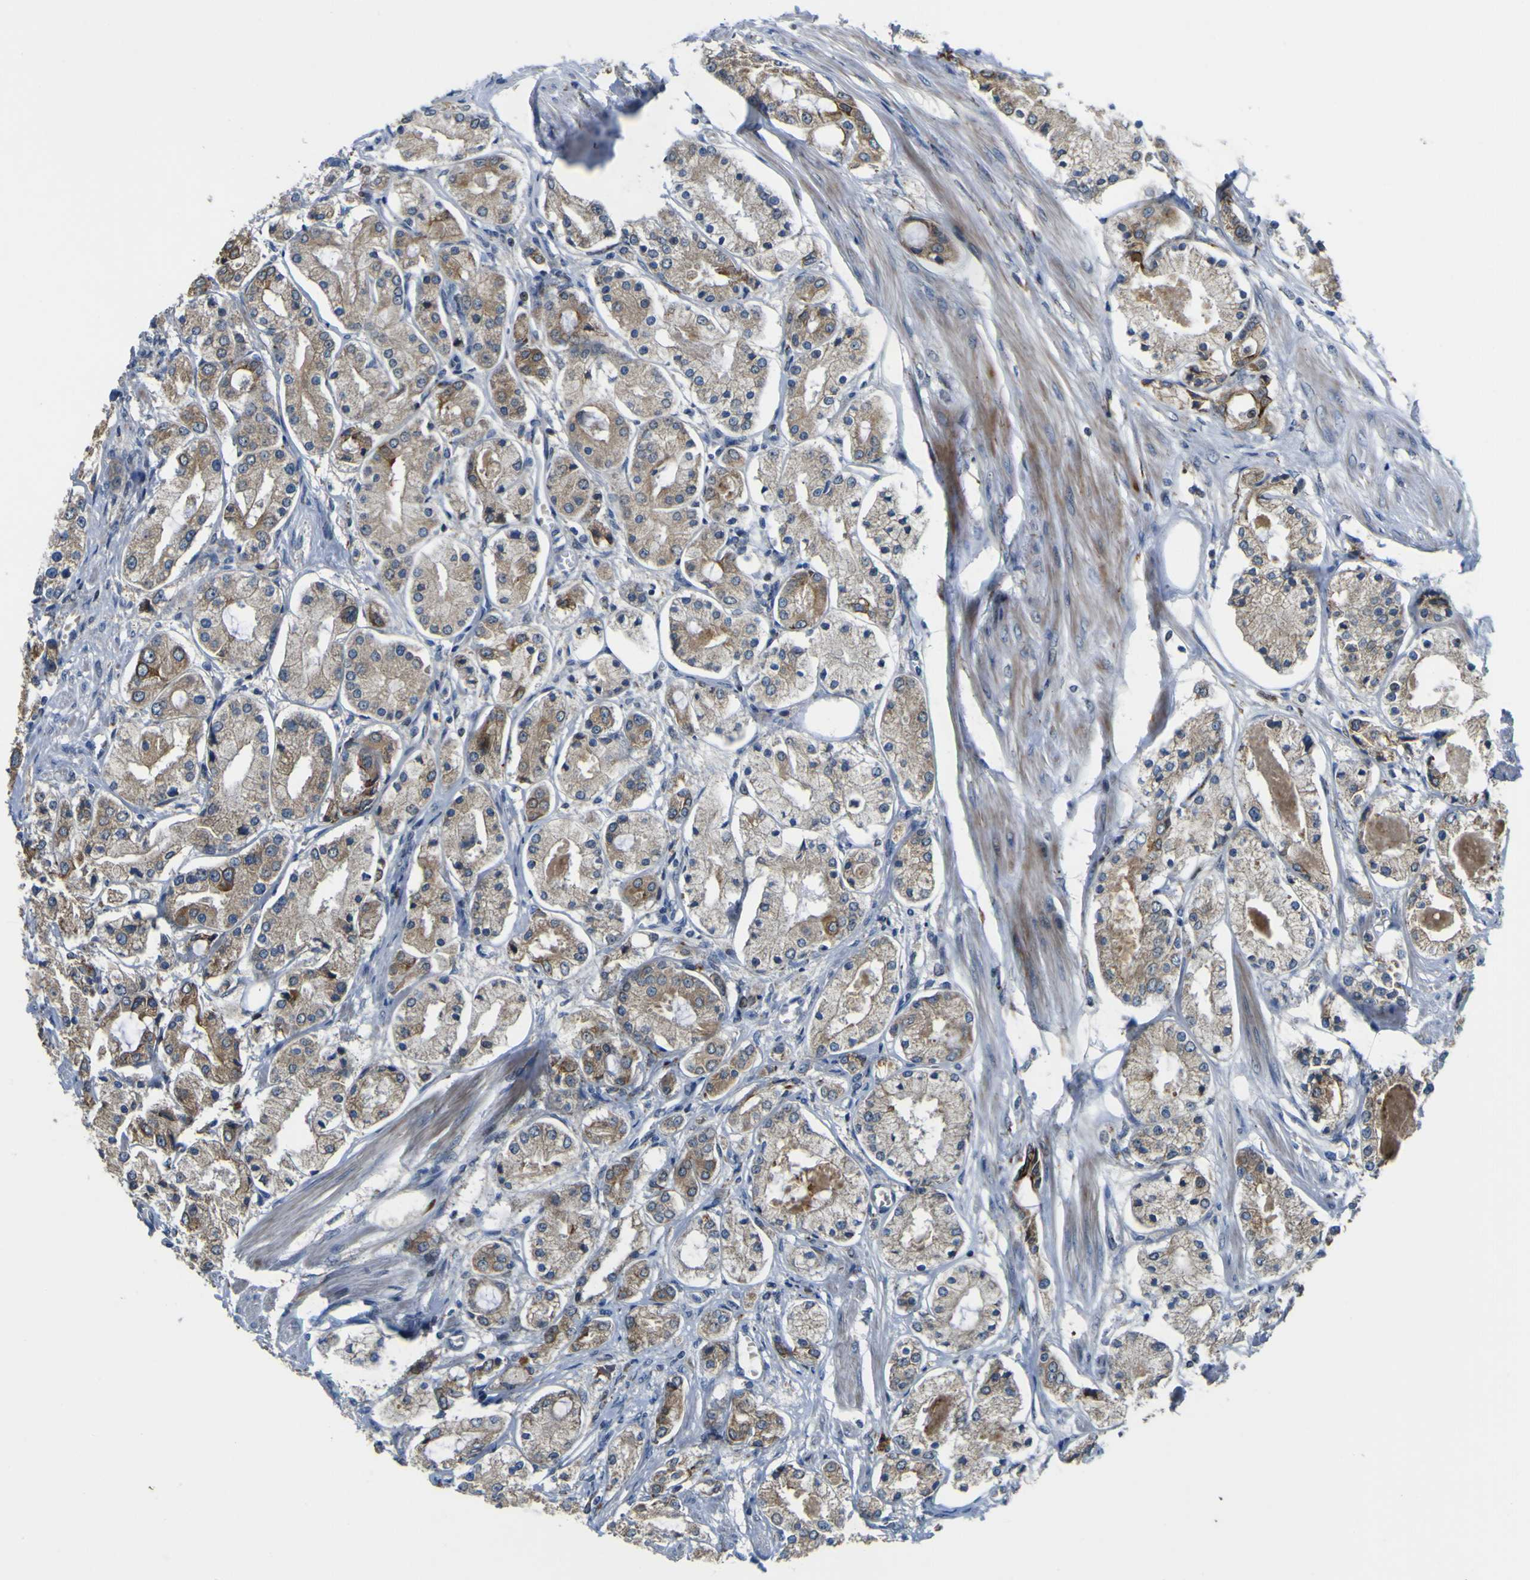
{"staining": {"intensity": "moderate", "quantity": ">75%", "location": "cytoplasmic/membranous"}, "tissue": "prostate cancer", "cell_type": "Tumor cells", "image_type": "cancer", "snomed": [{"axis": "morphology", "description": "Adenocarcinoma, High grade"}, {"axis": "topography", "description": "Prostate"}], "caption": "This photomicrograph displays prostate adenocarcinoma (high-grade) stained with immunohistochemistry to label a protein in brown. The cytoplasmic/membranous of tumor cells show moderate positivity for the protein. Nuclei are counter-stained blue.", "gene": "LBHD1", "patient": {"sex": "male", "age": 66}}